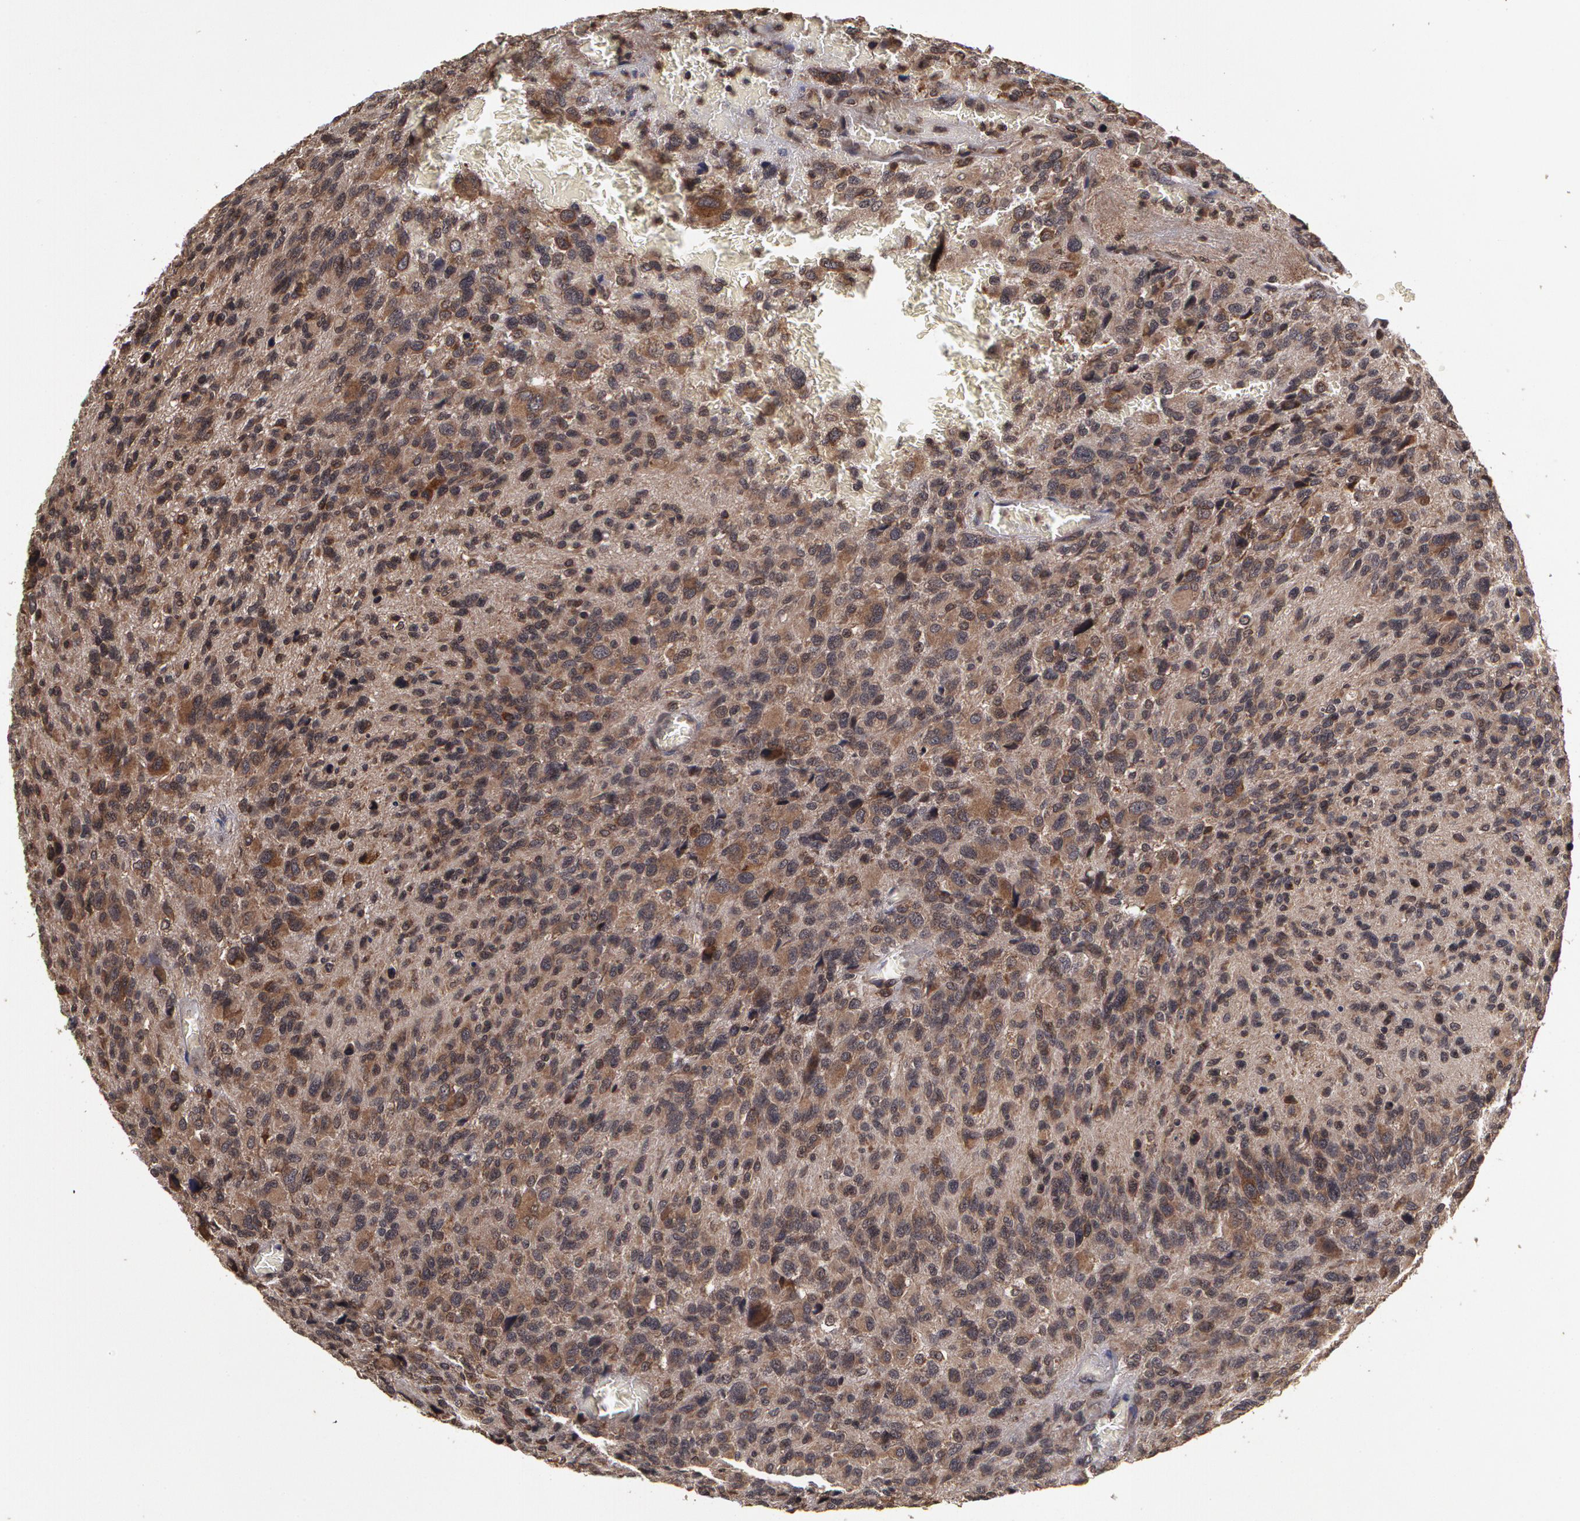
{"staining": {"intensity": "weak", "quantity": "25%-75%", "location": "cytoplasmic/membranous"}, "tissue": "glioma", "cell_type": "Tumor cells", "image_type": "cancer", "snomed": [{"axis": "morphology", "description": "Glioma, malignant, High grade"}, {"axis": "topography", "description": "Brain"}], "caption": "Protein positivity by IHC reveals weak cytoplasmic/membranous positivity in about 25%-75% of tumor cells in glioma.", "gene": "CALR", "patient": {"sex": "male", "age": 69}}